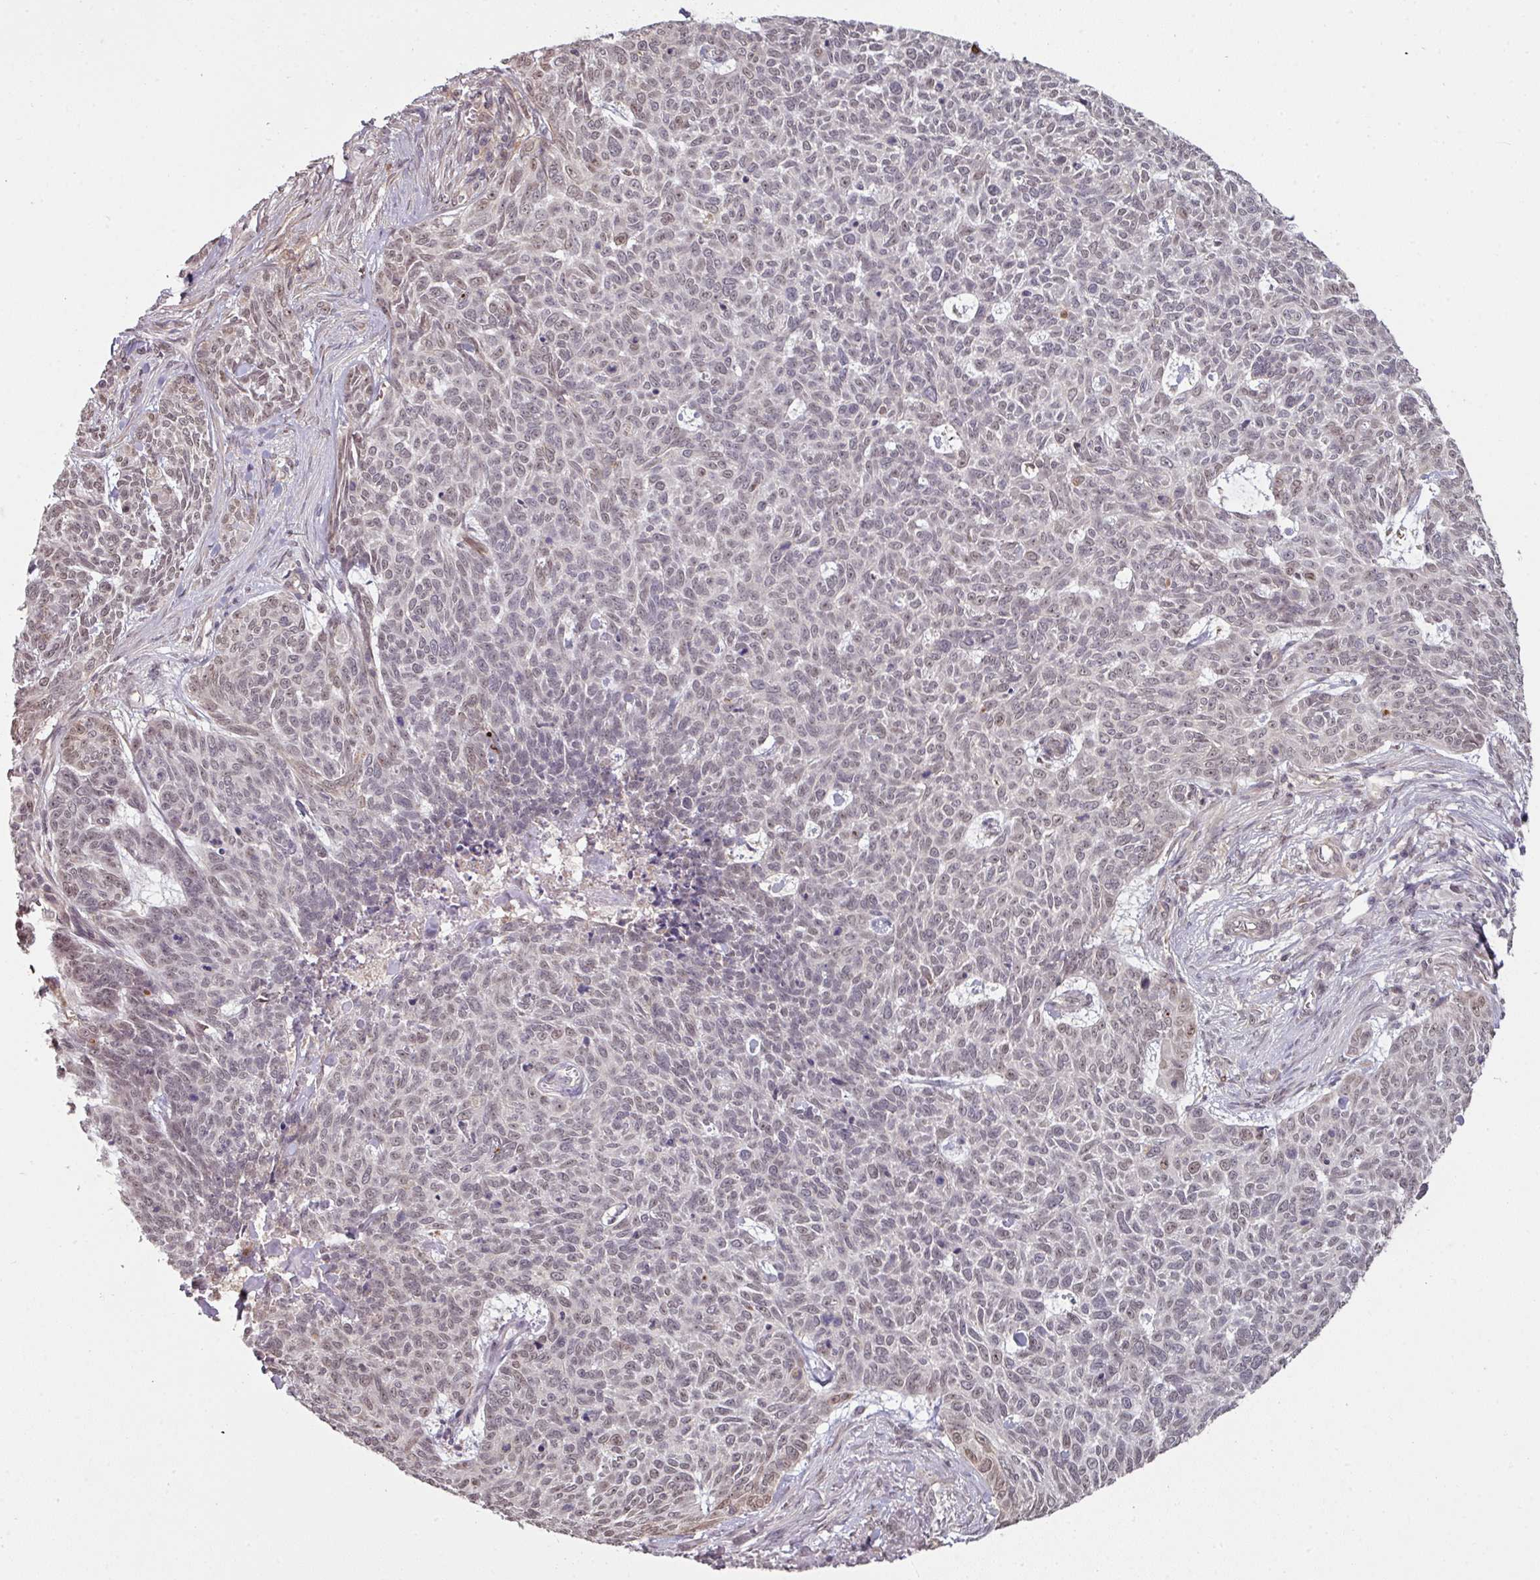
{"staining": {"intensity": "negative", "quantity": "none", "location": "none"}, "tissue": "skin cancer", "cell_type": "Tumor cells", "image_type": "cancer", "snomed": [{"axis": "morphology", "description": "Basal cell carcinoma"}, {"axis": "topography", "description": "Skin"}], "caption": "An IHC image of skin cancer is shown. There is no staining in tumor cells of skin cancer. (Immunohistochemistry (ihc), brightfield microscopy, high magnification).", "gene": "GTF2H3", "patient": {"sex": "female", "age": 93}}